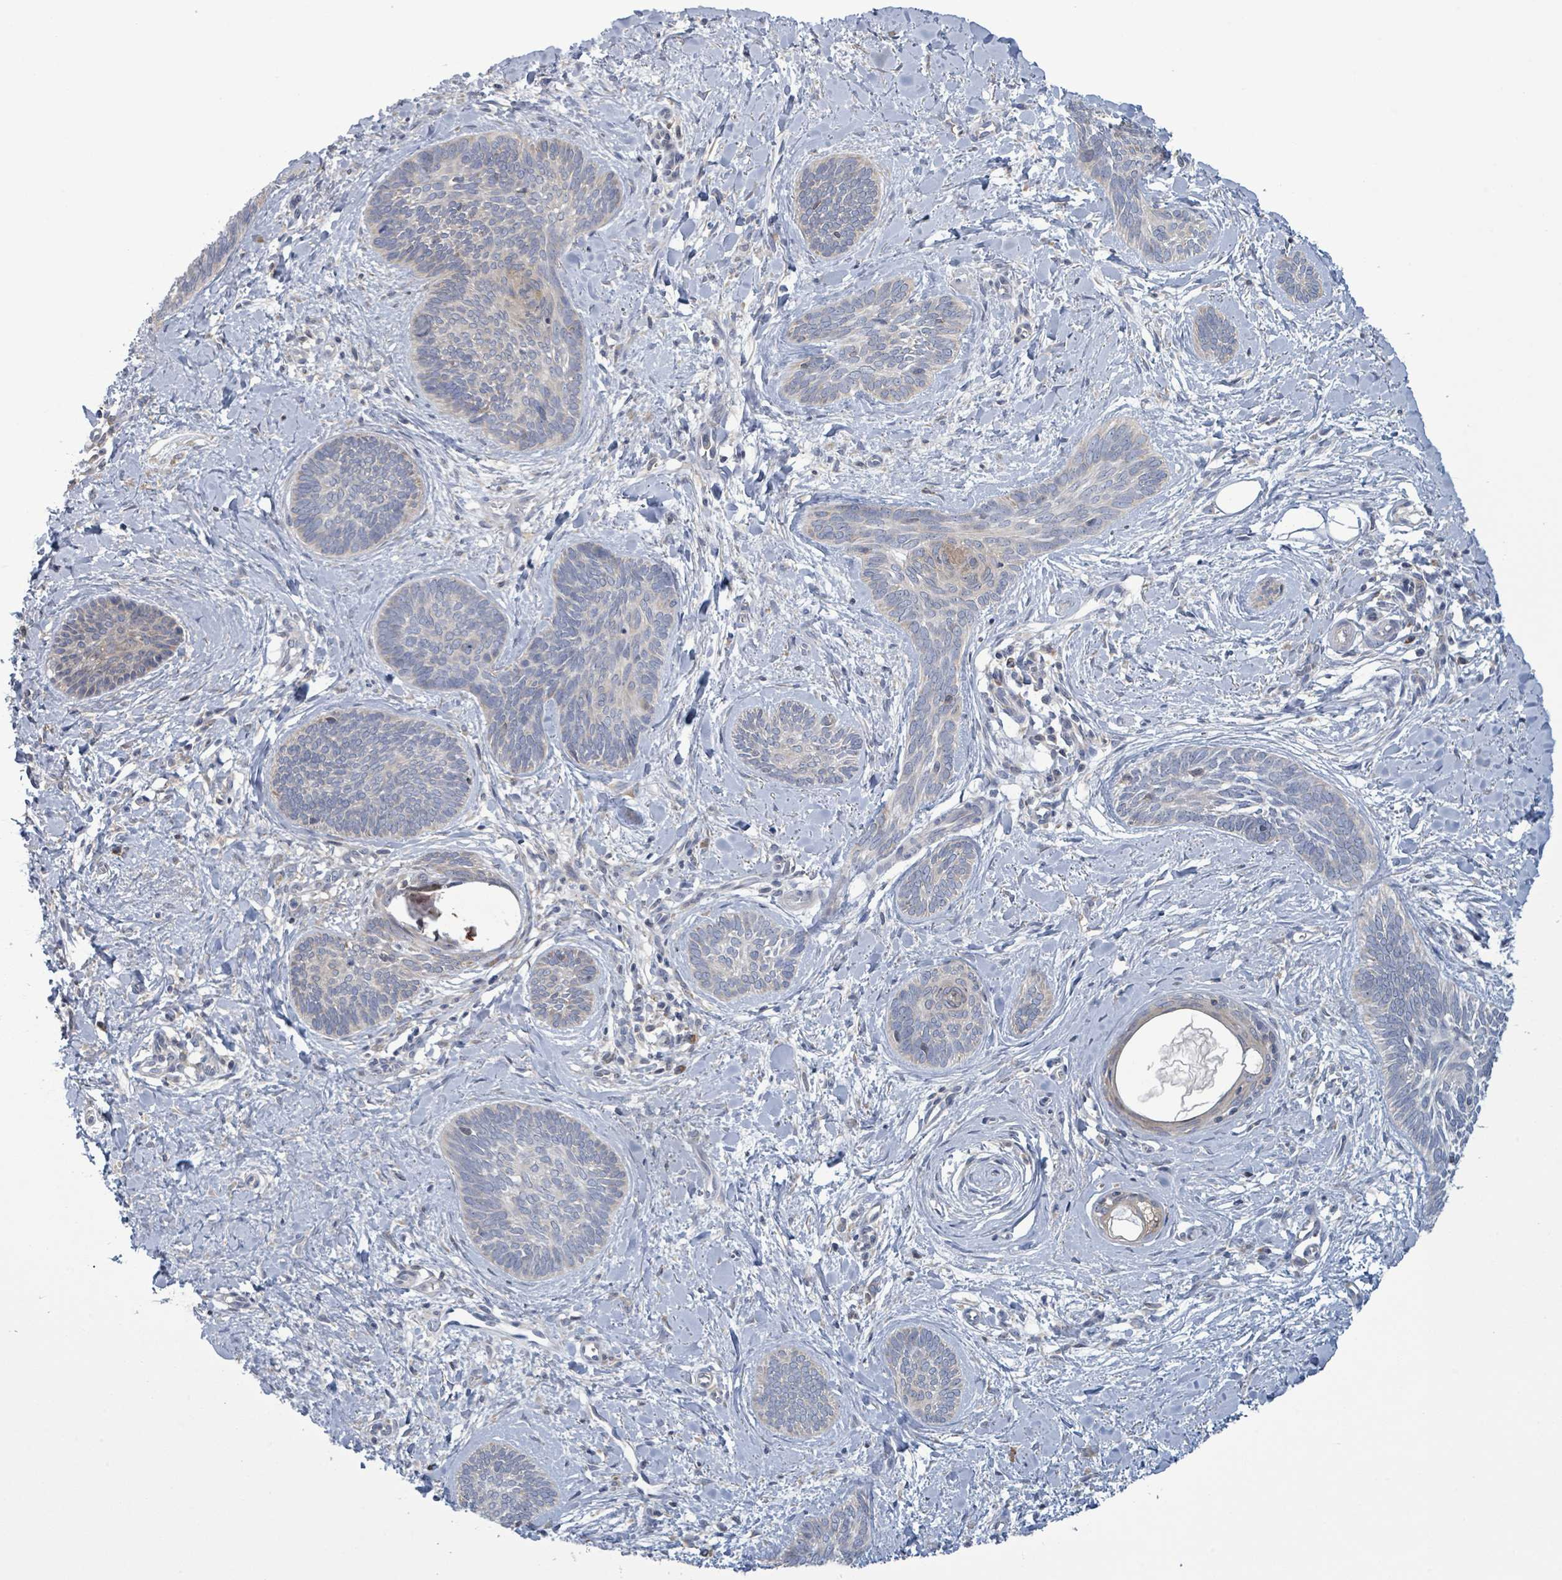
{"staining": {"intensity": "negative", "quantity": "none", "location": "none"}, "tissue": "skin cancer", "cell_type": "Tumor cells", "image_type": "cancer", "snomed": [{"axis": "morphology", "description": "Basal cell carcinoma"}, {"axis": "topography", "description": "Skin"}], "caption": "High power microscopy histopathology image of an immunohistochemistry (IHC) histopathology image of skin cancer (basal cell carcinoma), revealing no significant expression in tumor cells. (Stains: DAB (3,3'-diaminobenzidine) immunohistochemistry (IHC) with hematoxylin counter stain, Microscopy: brightfield microscopy at high magnification).", "gene": "ATP13A1", "patient": {"sex": "female", "age": 81}}